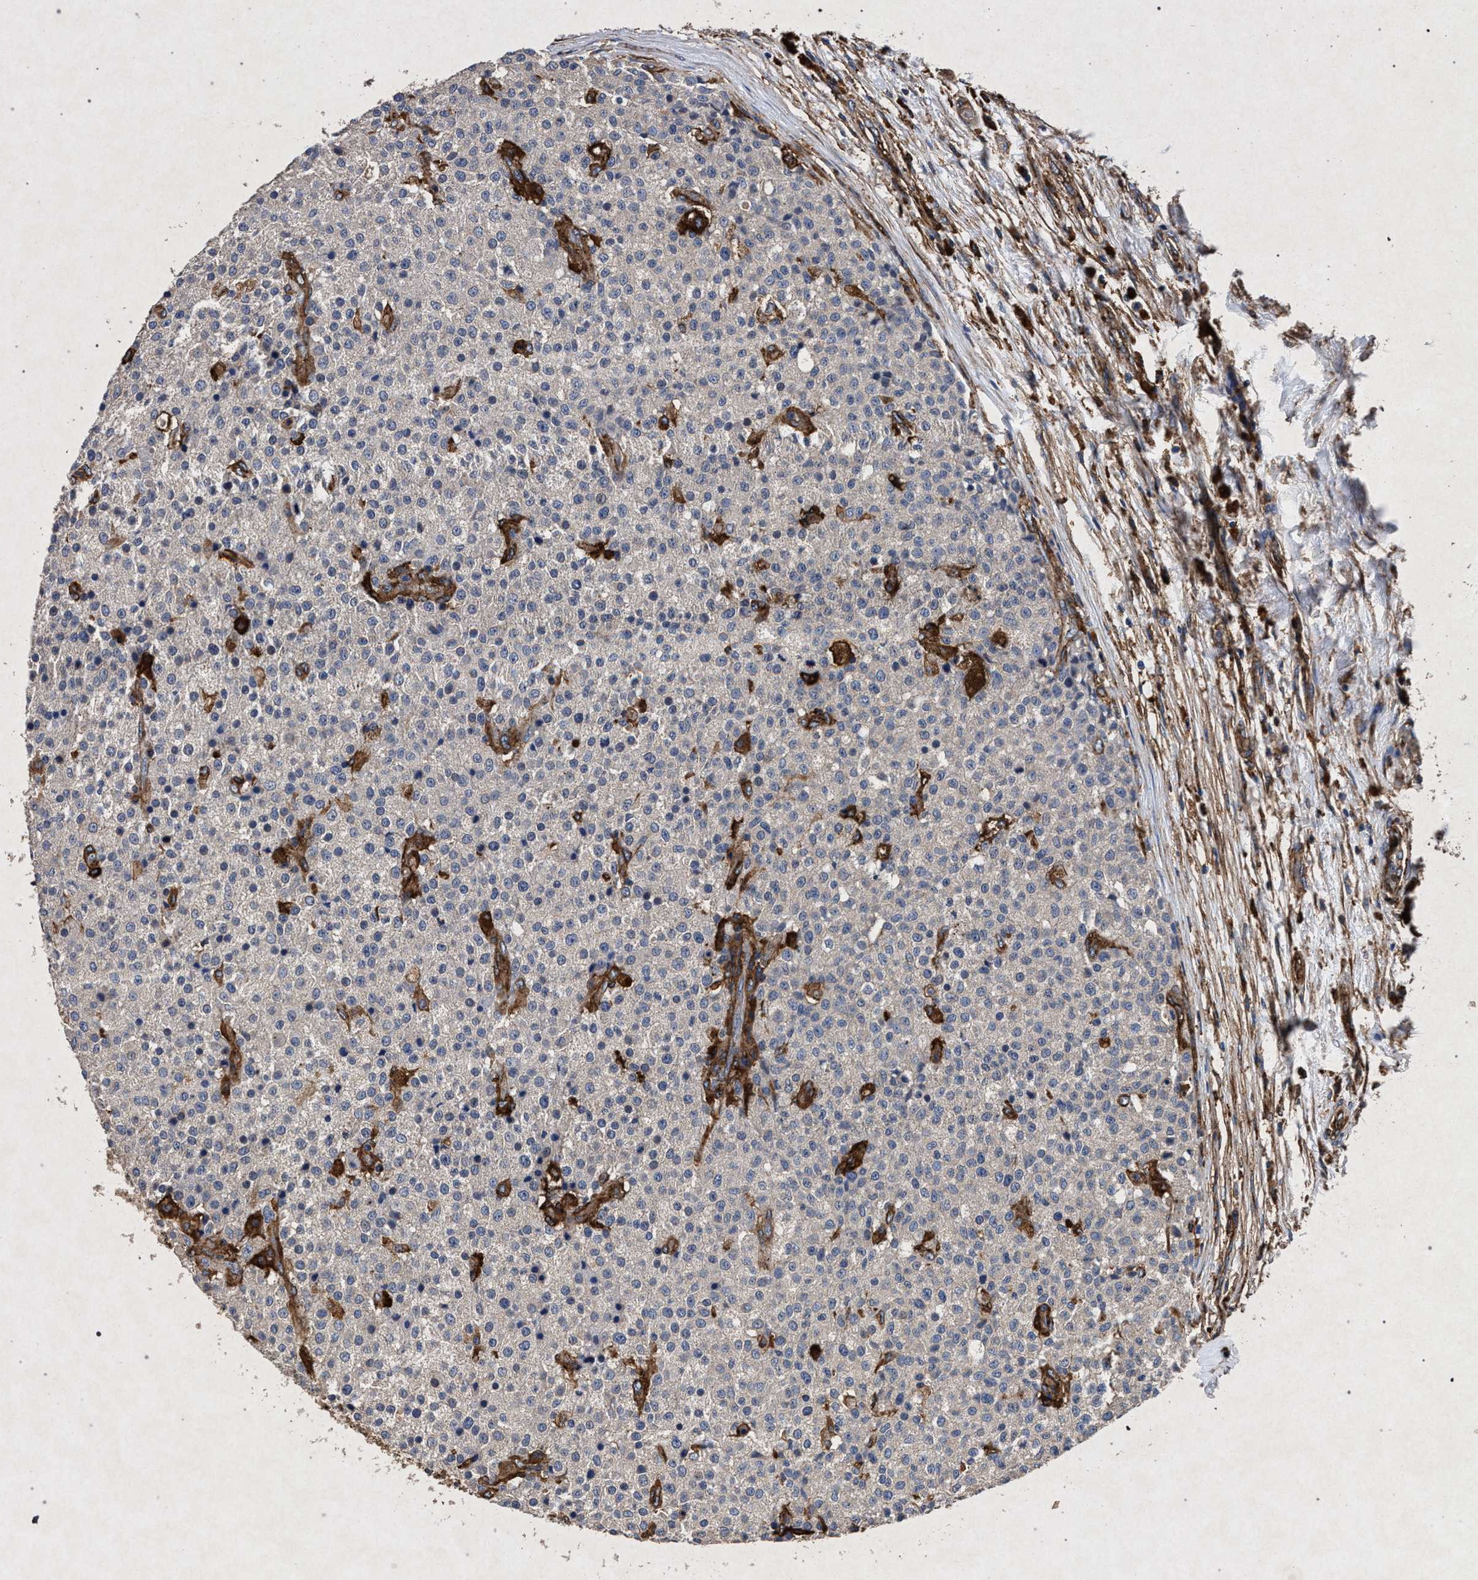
{"staining": {"intensity": "negative", "quantity": "none", "location": "none"}, "tissue": "testis cancer", "cell_type": "Tumor cells", "image_type": "cancer", "snomed": [{"axis": "morphology", "description": "Seminoma, NOS"}, {"axis": "topography", "description": "Testis"}], "caption": "The micrograph displays no staining of tumor cells in testis seminoma.", "gene": "MARCKS", "patient": {"sex": "male", "age": 59}}